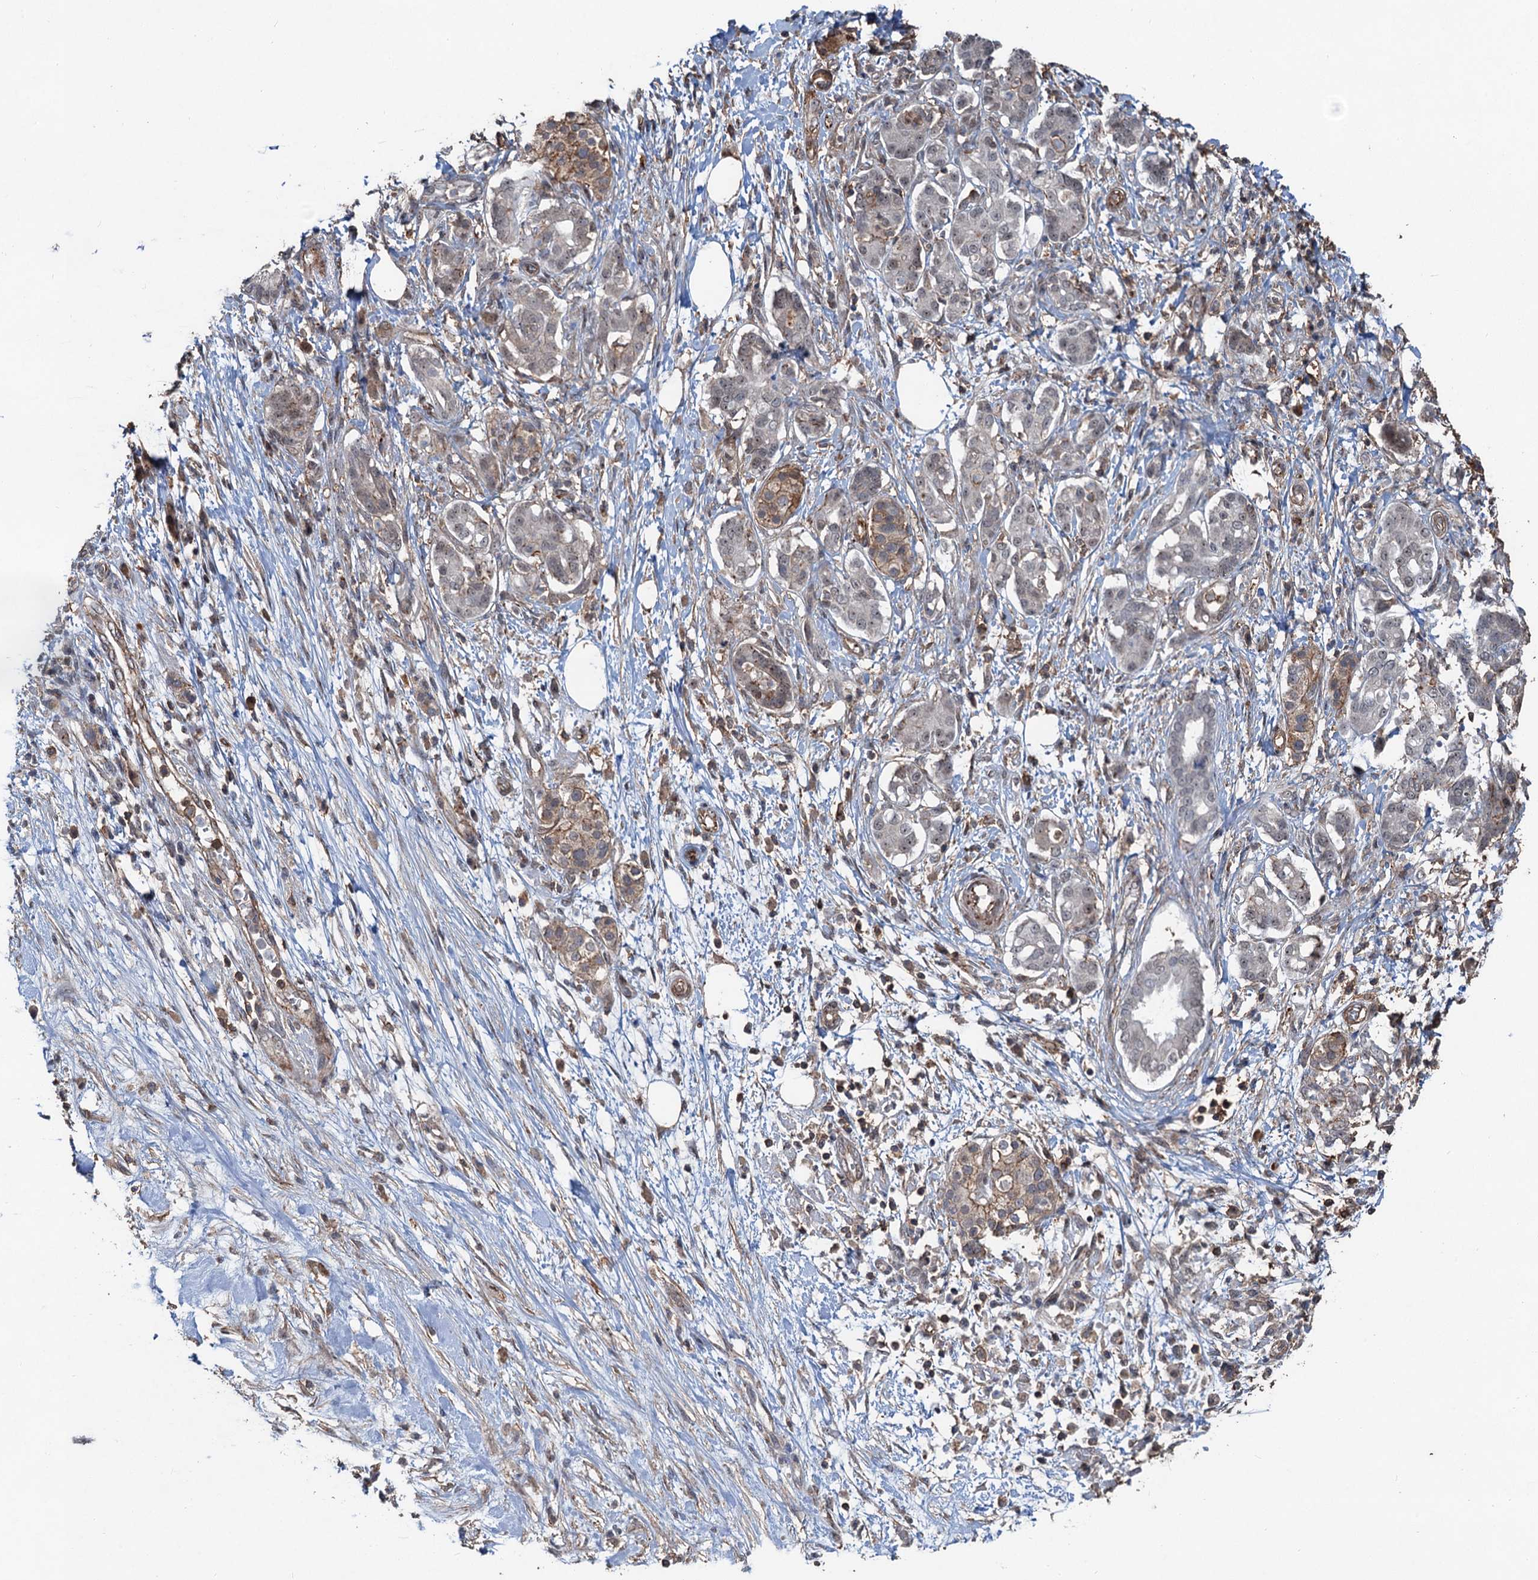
{"staining": {"intensity": "weak", "quantity": "<25%", "location": "nuclear"}, "tissue": "pancreatic cancer", "cell_type": "Tumor cells", "image_type": "cancer", "snomed": [{"axis": "morphology", "description": "Adenocarcinoma, NOS"}, {"axis": "topography", "description": "Pancreas"}], "caption": "Tumor cells show no significant staining in pancreatic adenocarcinoma.", "gene": "TMA16", "patient": {"sex": "female", "age": 73}}